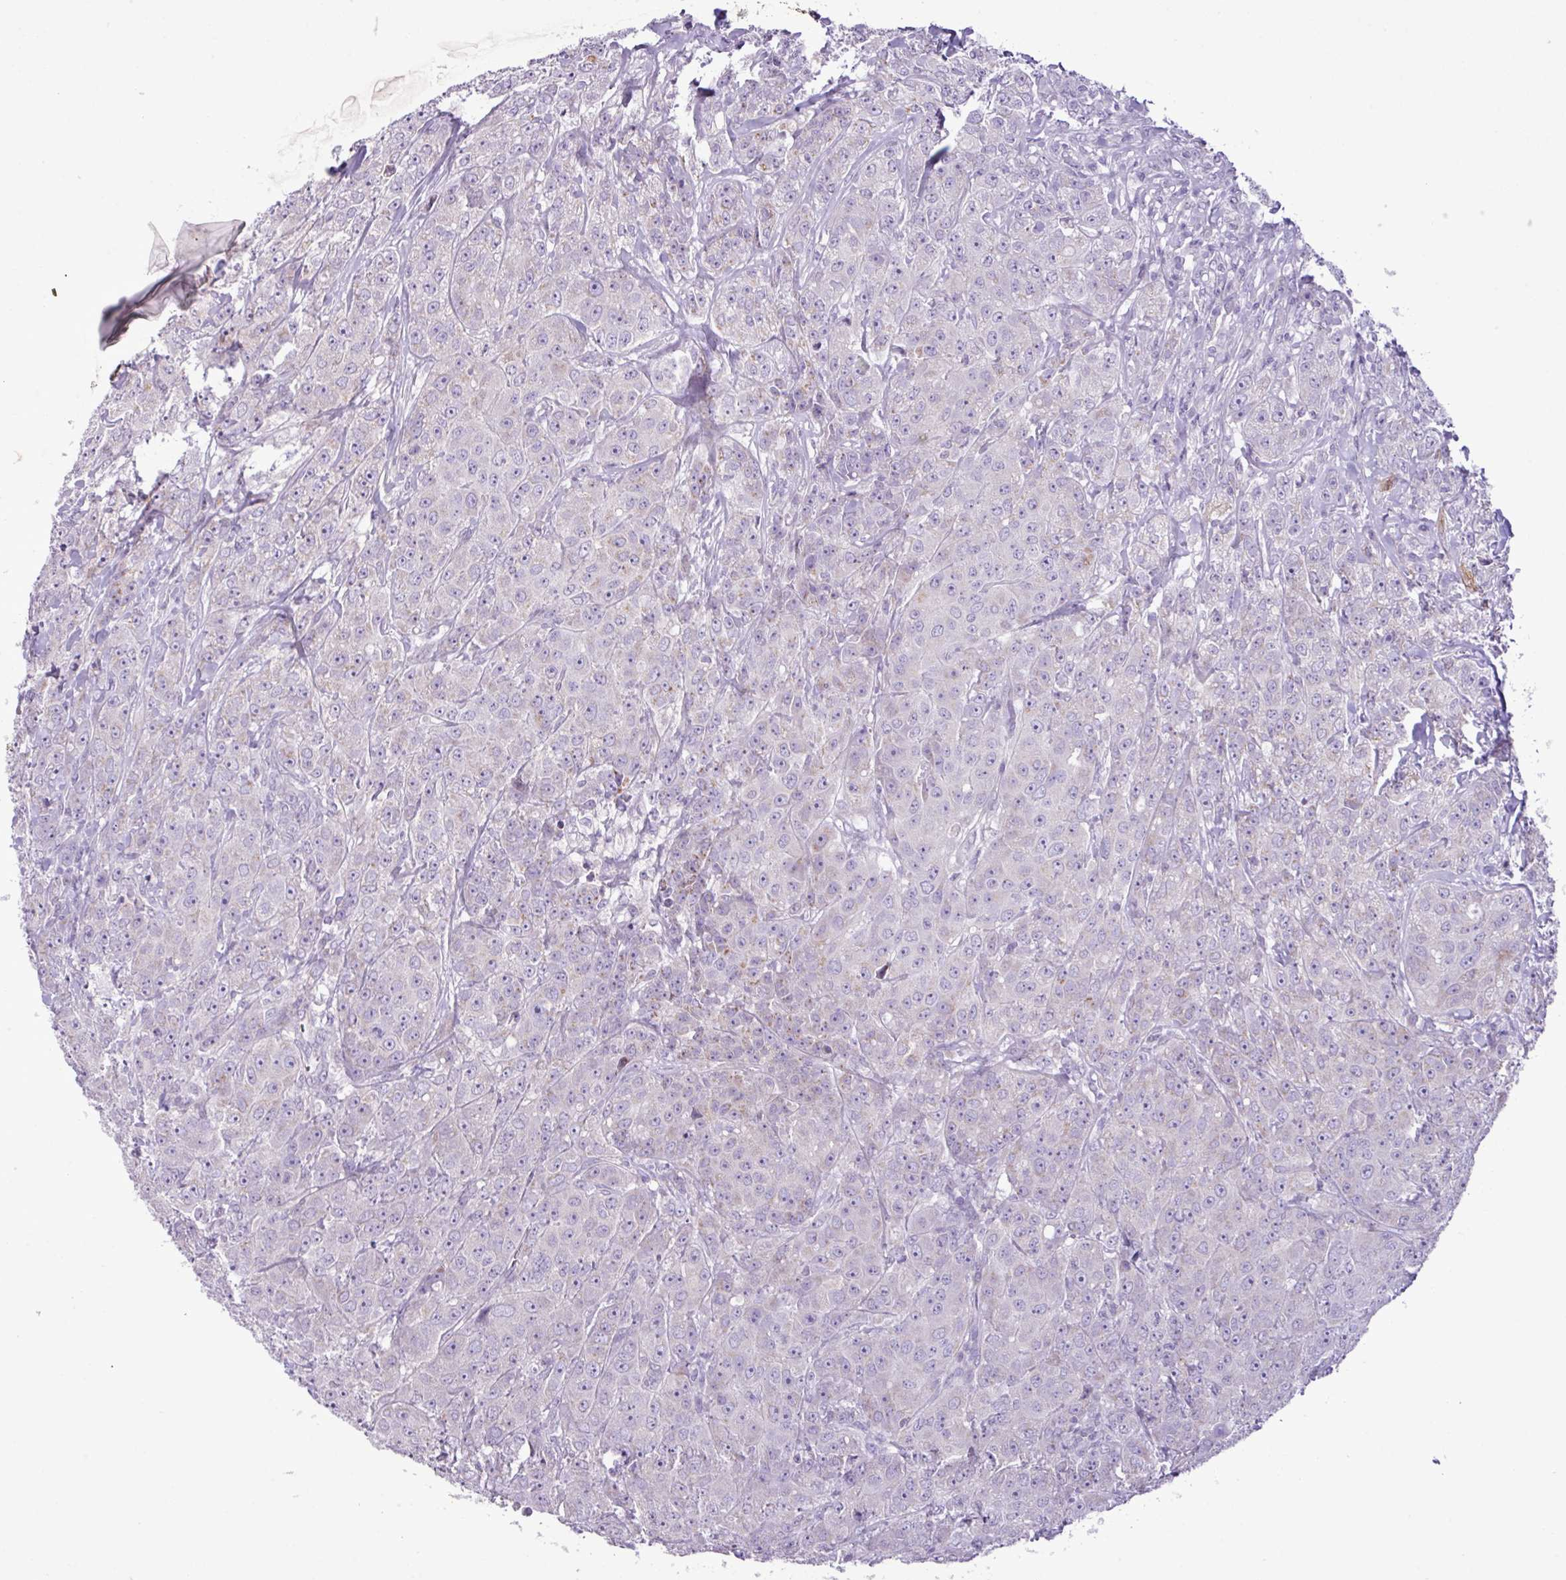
{"staining": {"intensity": "negative", "quantity": "none", "location": "none"}, "tissue": "breast cancer", "cell_type": "Tumor cells", "image_type": "cancer", "snomed": [{"axis": "morphology", "description": "Duct carcinoma"}, {"axis": "topography", "description": "Breast"}], "caption": "Immunohistochemistry (IHC) histopathology image of neoplastic tissue: infiltrating ductal carcinoma (breast) stained with DAB (3,3'-diaminobenzidine) demonstrates no significant protein expression in tumor cells.", "gene": "ZSCAN5A", "patient": {"sex": "female", "age": 43}}